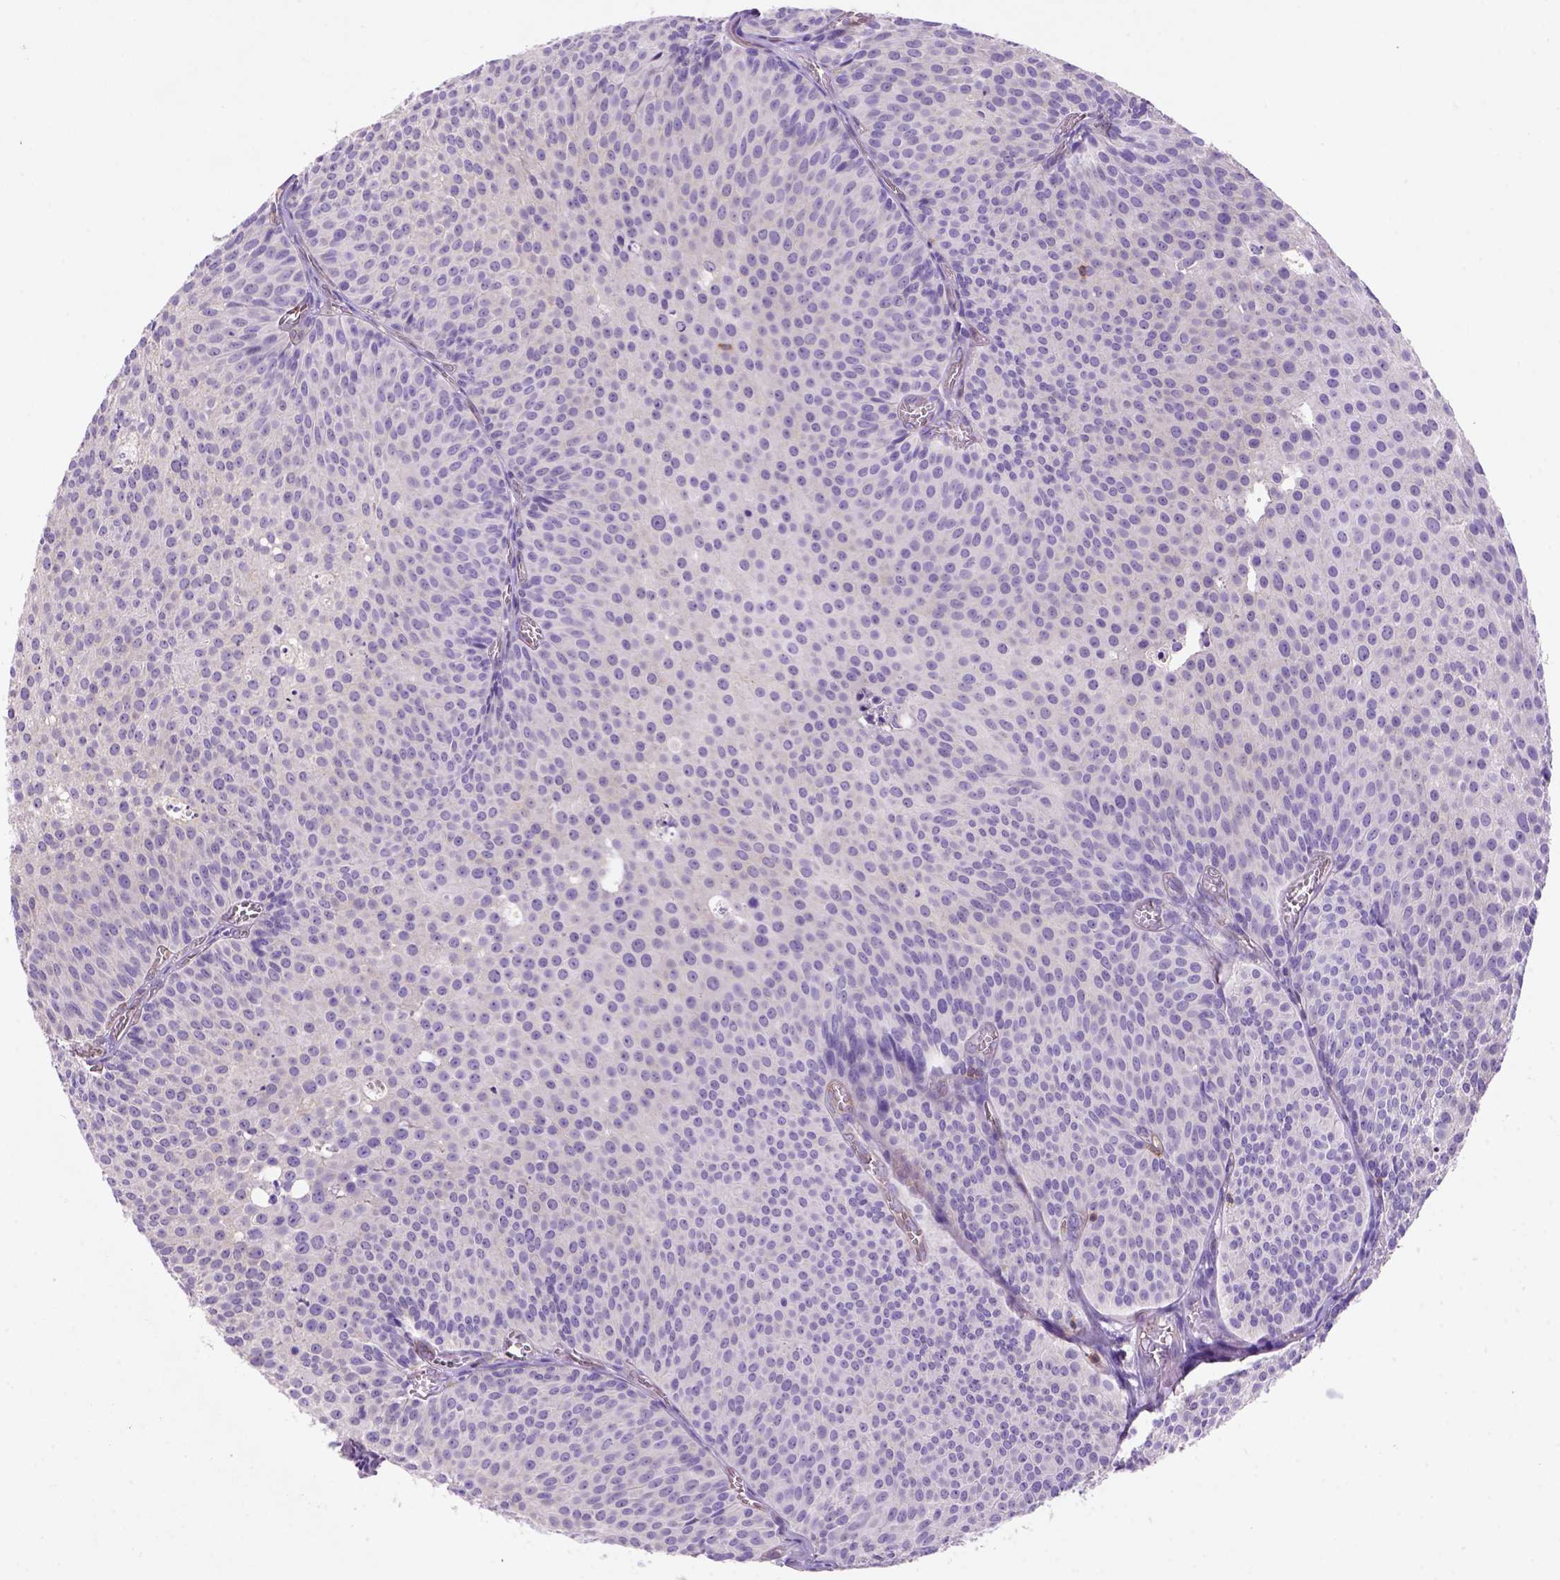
{"staining": {"intensity": "negative", "quantity": "none", "location": "none"}, "tissue": "urothelial cancer", "cell_type": "Tumor cells", "image_type": "cancer", "snomed": [{"axis": "morphology", "description": "Urothelial carcinoma, Low grade"}, {"axis": "topography", "description": "Urinary bladder"}], "caption": "A histopathology image of urothelial cancer stained for a protein exhibits no brown staining in tumor cells.", "gene": "INPP5D", "patient": {"sex": "male", "age": 63}}